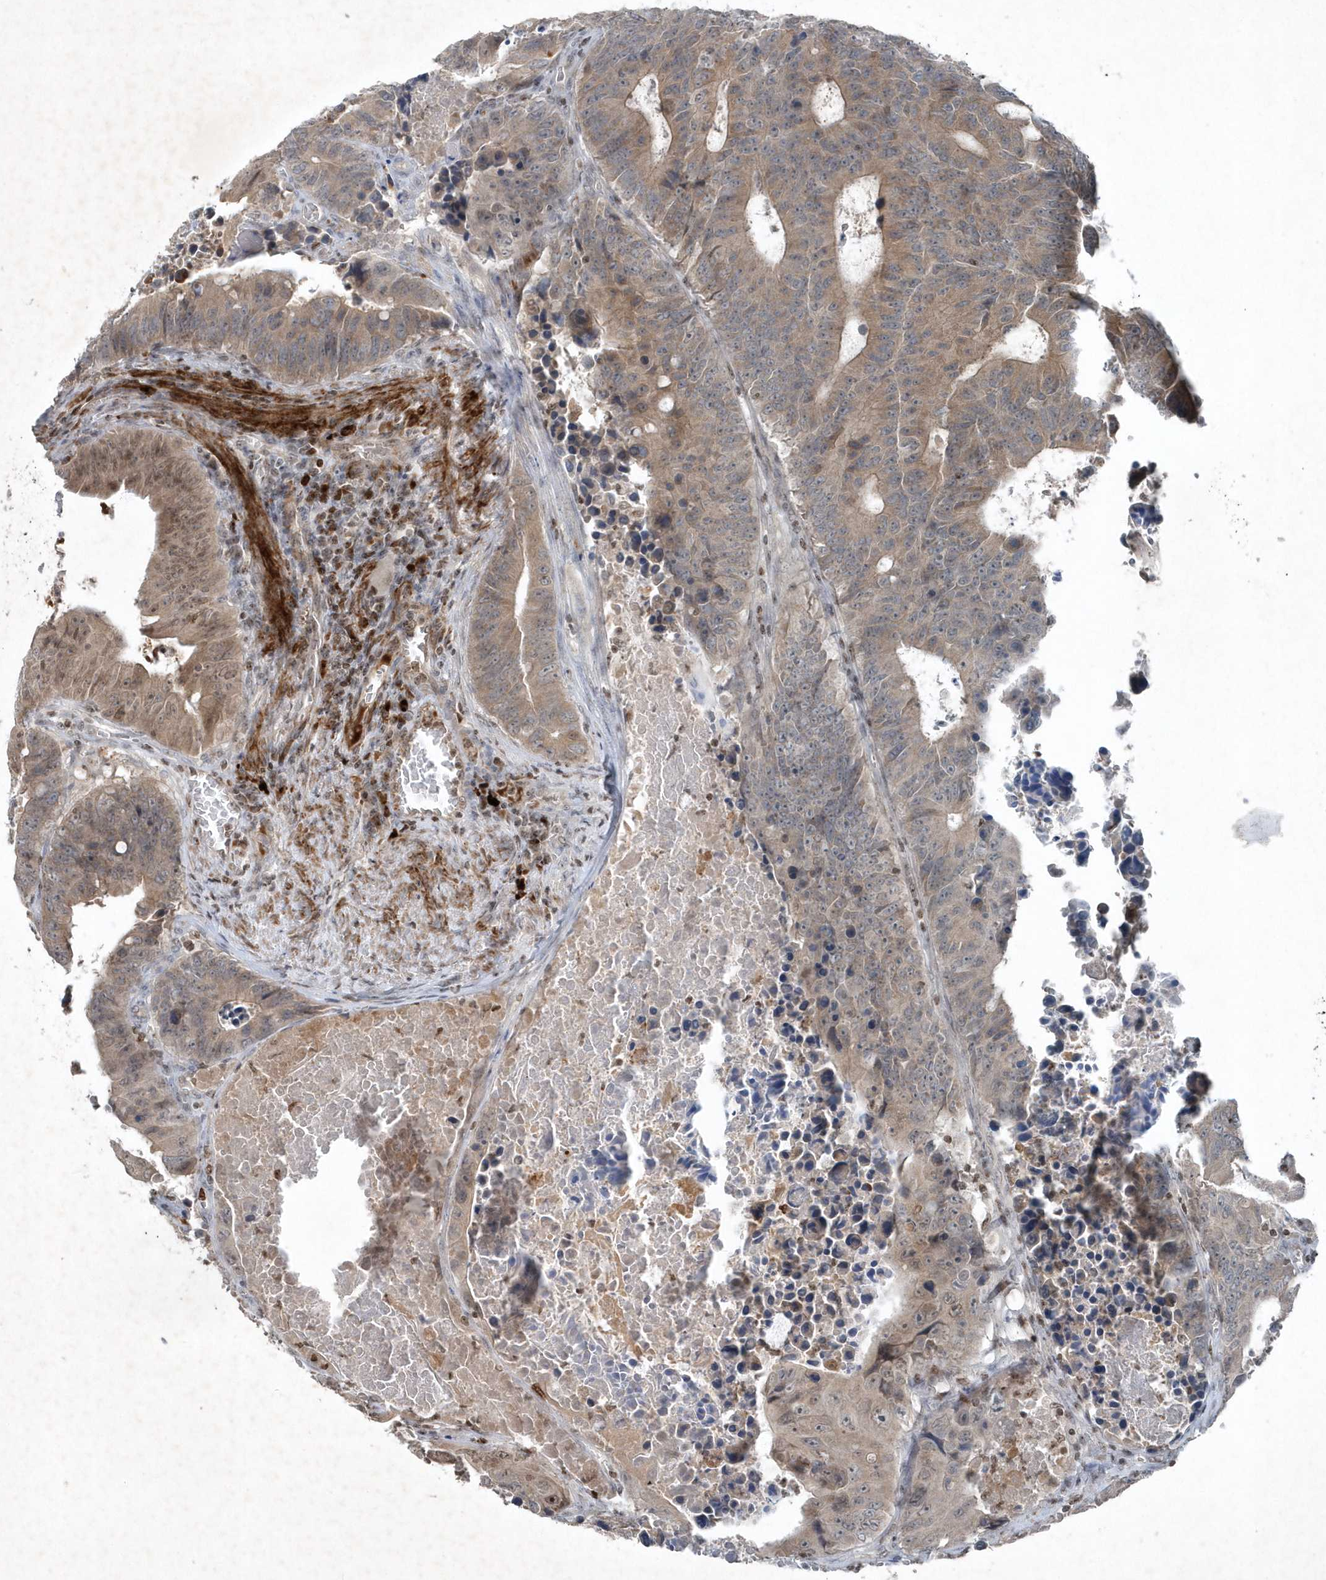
{"staining": {"intensity": "weak", "quantity": "25%-75%", "location": "cytoplasmic/membranous"}, "tissue": "colorectal cancer", "cell_type": "Tumor cells", "image_type": "cancer", "snomed": [{"axis": "morphology", "description": "Adenocarcinoma, NOS"}, {"axis": "topography", "description": "Colon"}], "caption": "Colorectal adenocarcinoma stained with a protein marker reveals weak staining in tumor cells.", "gene": "QTRT2", "patient": {"sex": "male", "age": 87}}